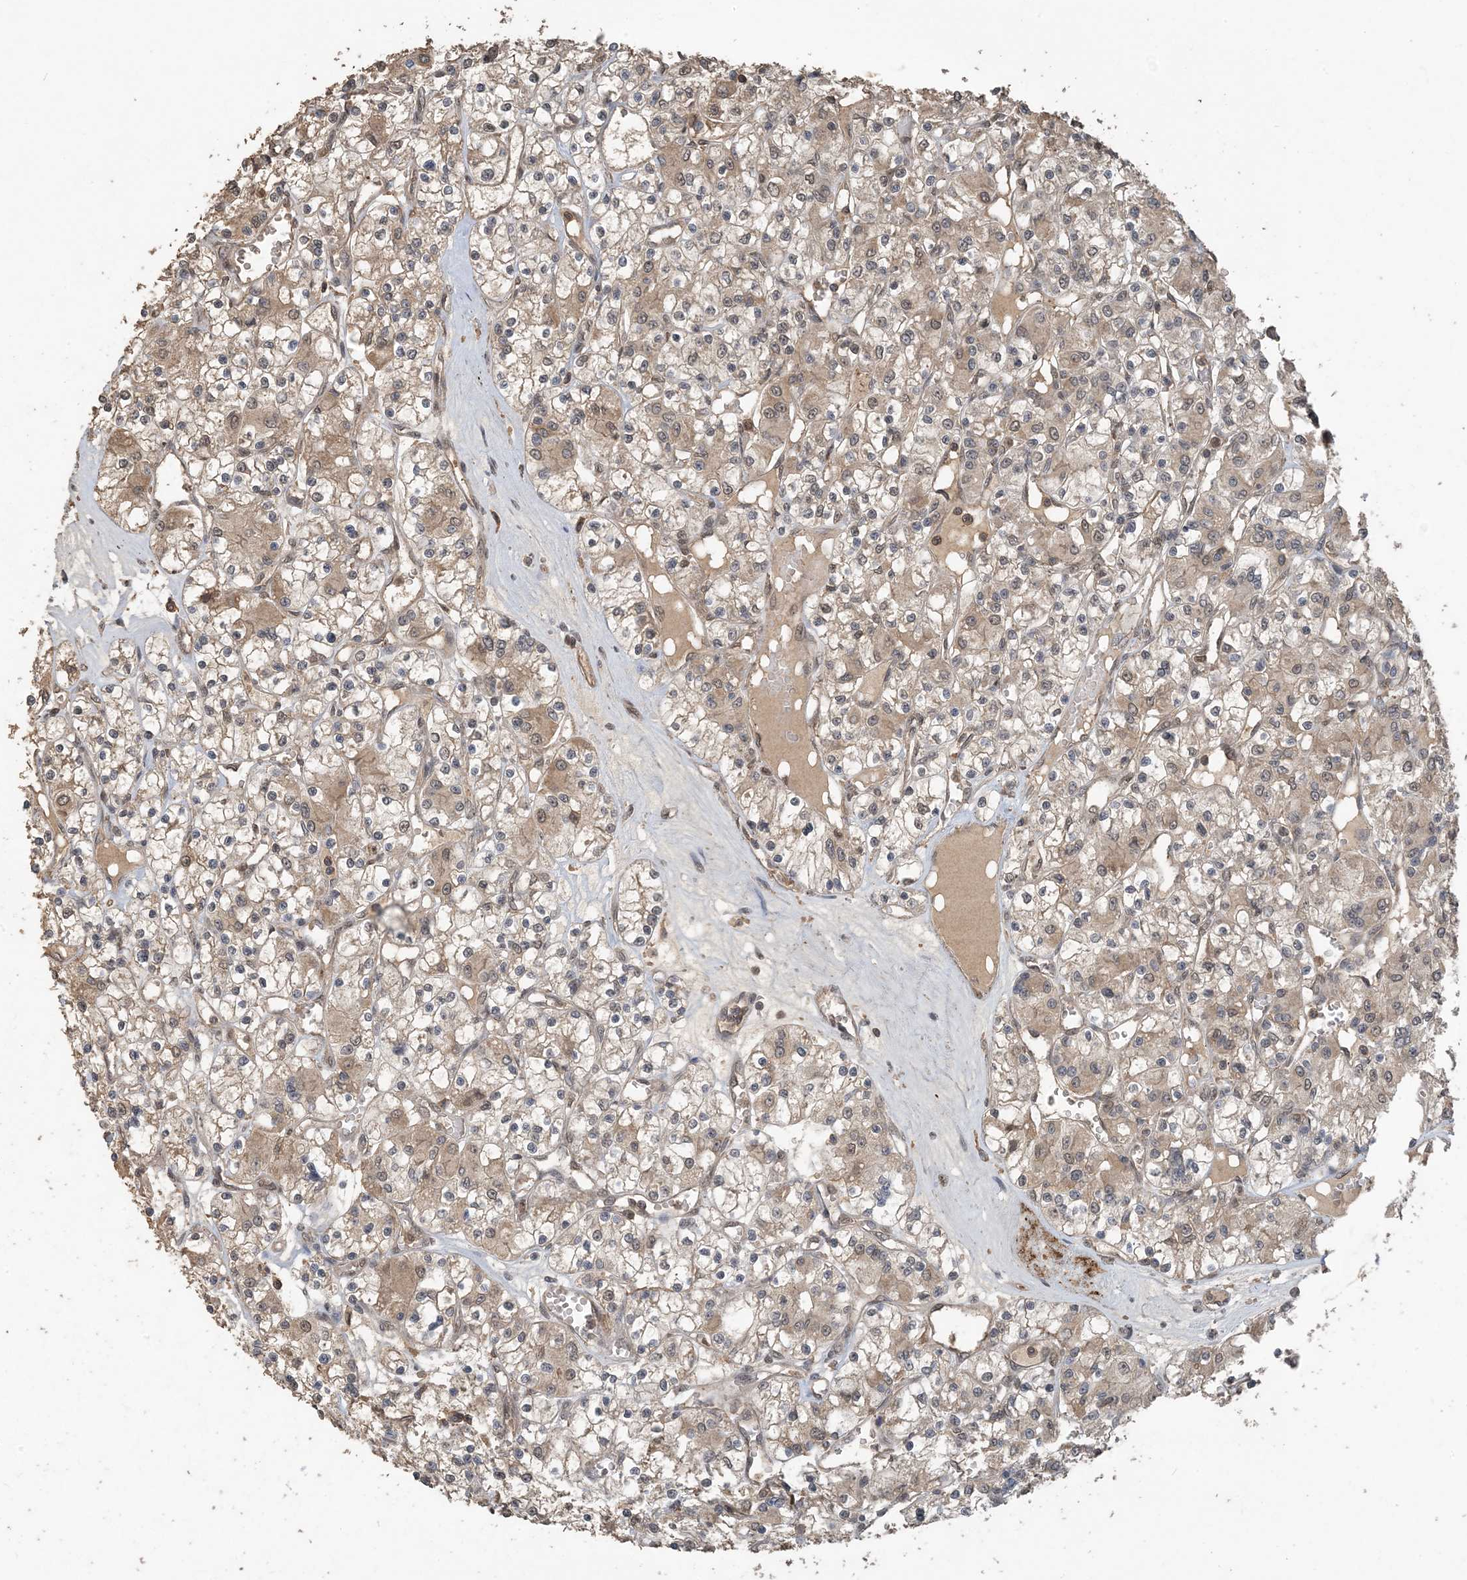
{"staining": {"intensity": "weak", "quantity": "25%-75%", "location": "cytoplasmic/membranous,nuclear"}, "tissue": "renal cancer", "cell_type": "Tumor cells", "image_type": "cancer", "snomed": [{"axis": "morphology", "description": "Adenocarcinoma, NOS"}, {"axis": "topography", "description": "Kidney"}], "caption": "Immunohistochemistry staining of renal cancer (adenocarcinoma), which reveals low levels of weak cytoplasmic/membranous and nuclear expression in approximately 25%-75% of tumor cells indicating weak cytoplasmic/membranous and nuclear protein positivity. The staining was performed using DAB (3,3'-diaminobenzidine) (brown) for protein detection and nuclei were counterstained in hematoxylin (blue).", "gene": "ZC3H12A", "patient": {"sex": "female", "age": 59}}